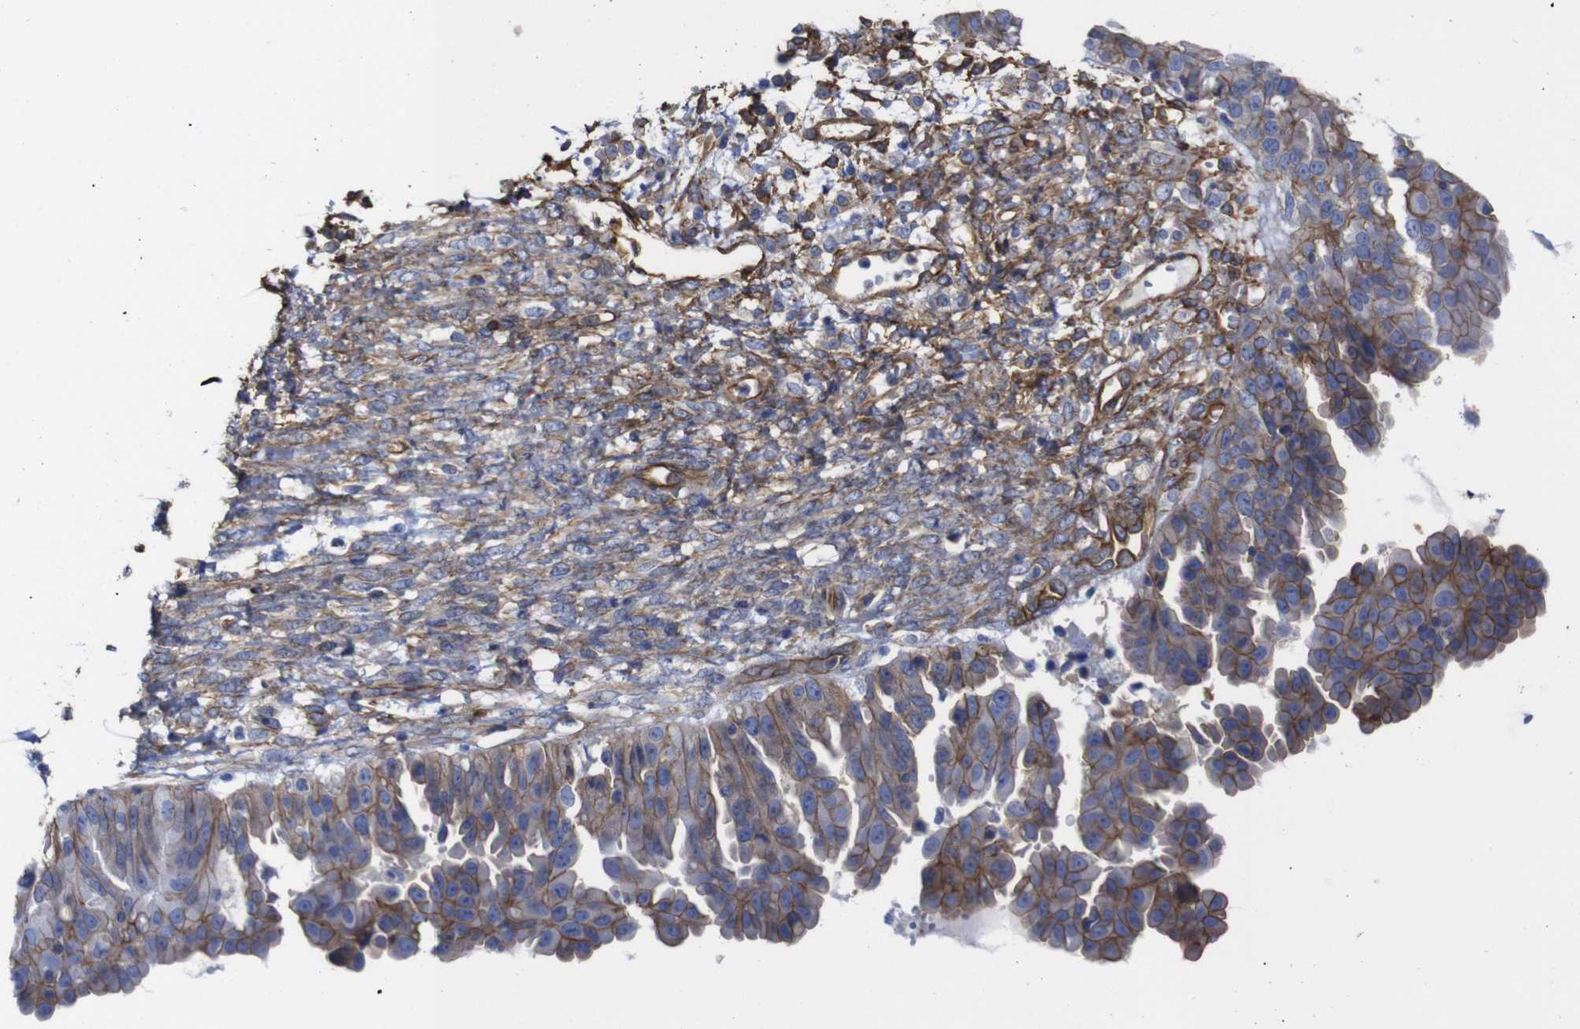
{"staining": {"intensity": "moderate", "quantity": ">75%", "location": "cytoplasmic/membranous"}, "tissue": "ovarian cancer", "cell_type": "Tumor cells", "image_type": "cancer", "snomed": [{"axis": "morphology", "description": "Cystadenocarcinoma, serous, NOS"}, {"axis": "topography", "description": "Ovary"}], "caption": "Ovarian cancer (serous cystadenocarcinoma) stained with DAB IHC shows medium levels of moderate cytoplasmic/membranous expression in about >75% of tumor cells.", "gene": "SPTBN1", "patient": {"sex": "female", "age": 58}}